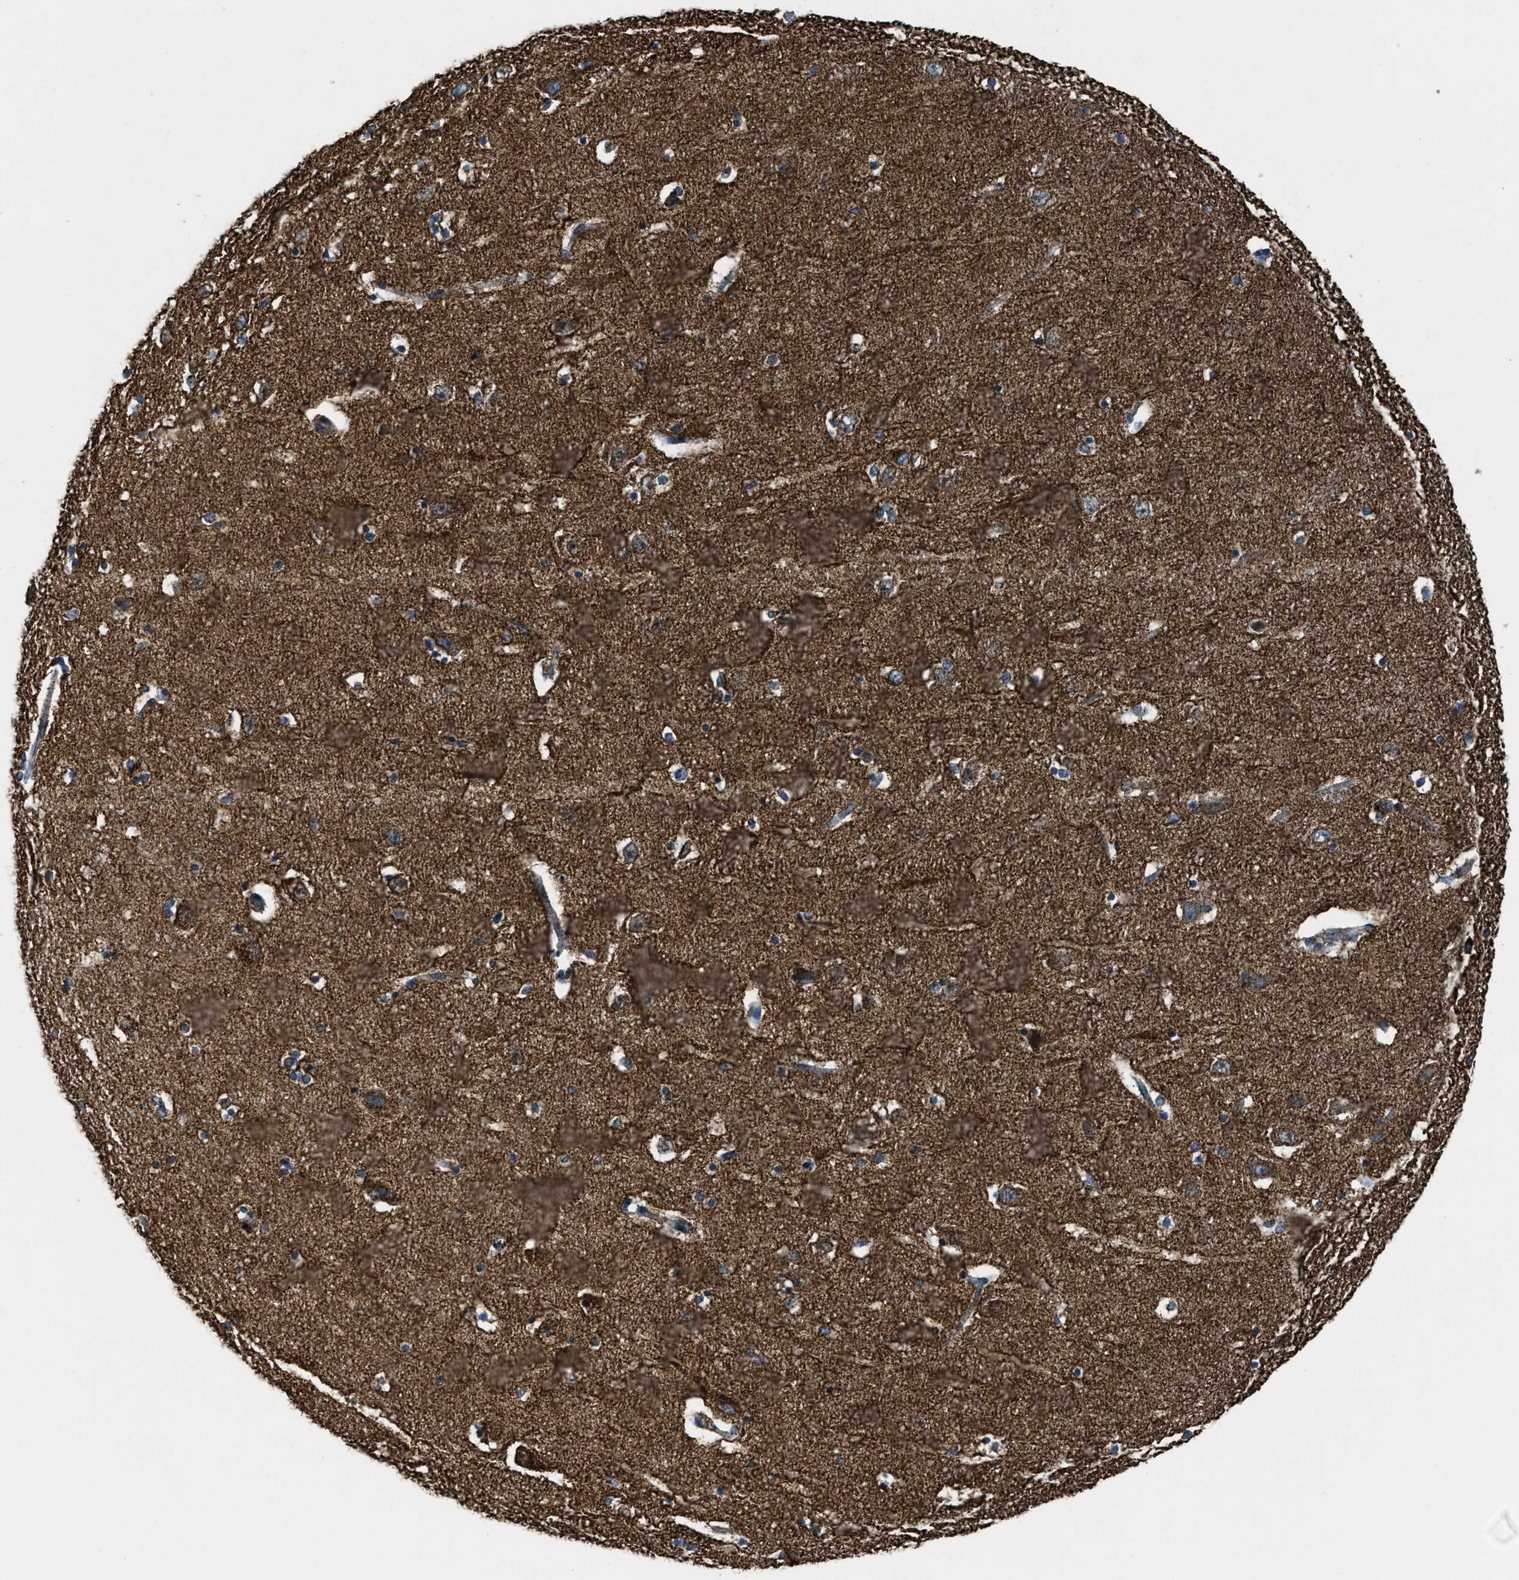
{"staining": {"intensity": "moderate", "quantity": ">75%", "location": "cytoplasmic/membranous"}, "tissue": "hippocampus", "cell_type": "Glial cells", "image_type": "normal", "snomed": [{"axis": "morphology", "description": "Normal tissue, NOS"}, {"axis": "topography", "description": "Hippocampus"}], "caption": "Immunohistochemistry (IHC) of benign human hippocampus demonstrates medium levels of moderate cytoplasmic/membranous expression in about >75% of glial cells.", "gene": "SLC25A11", "patient": {"sex": "female", "age": 54}}